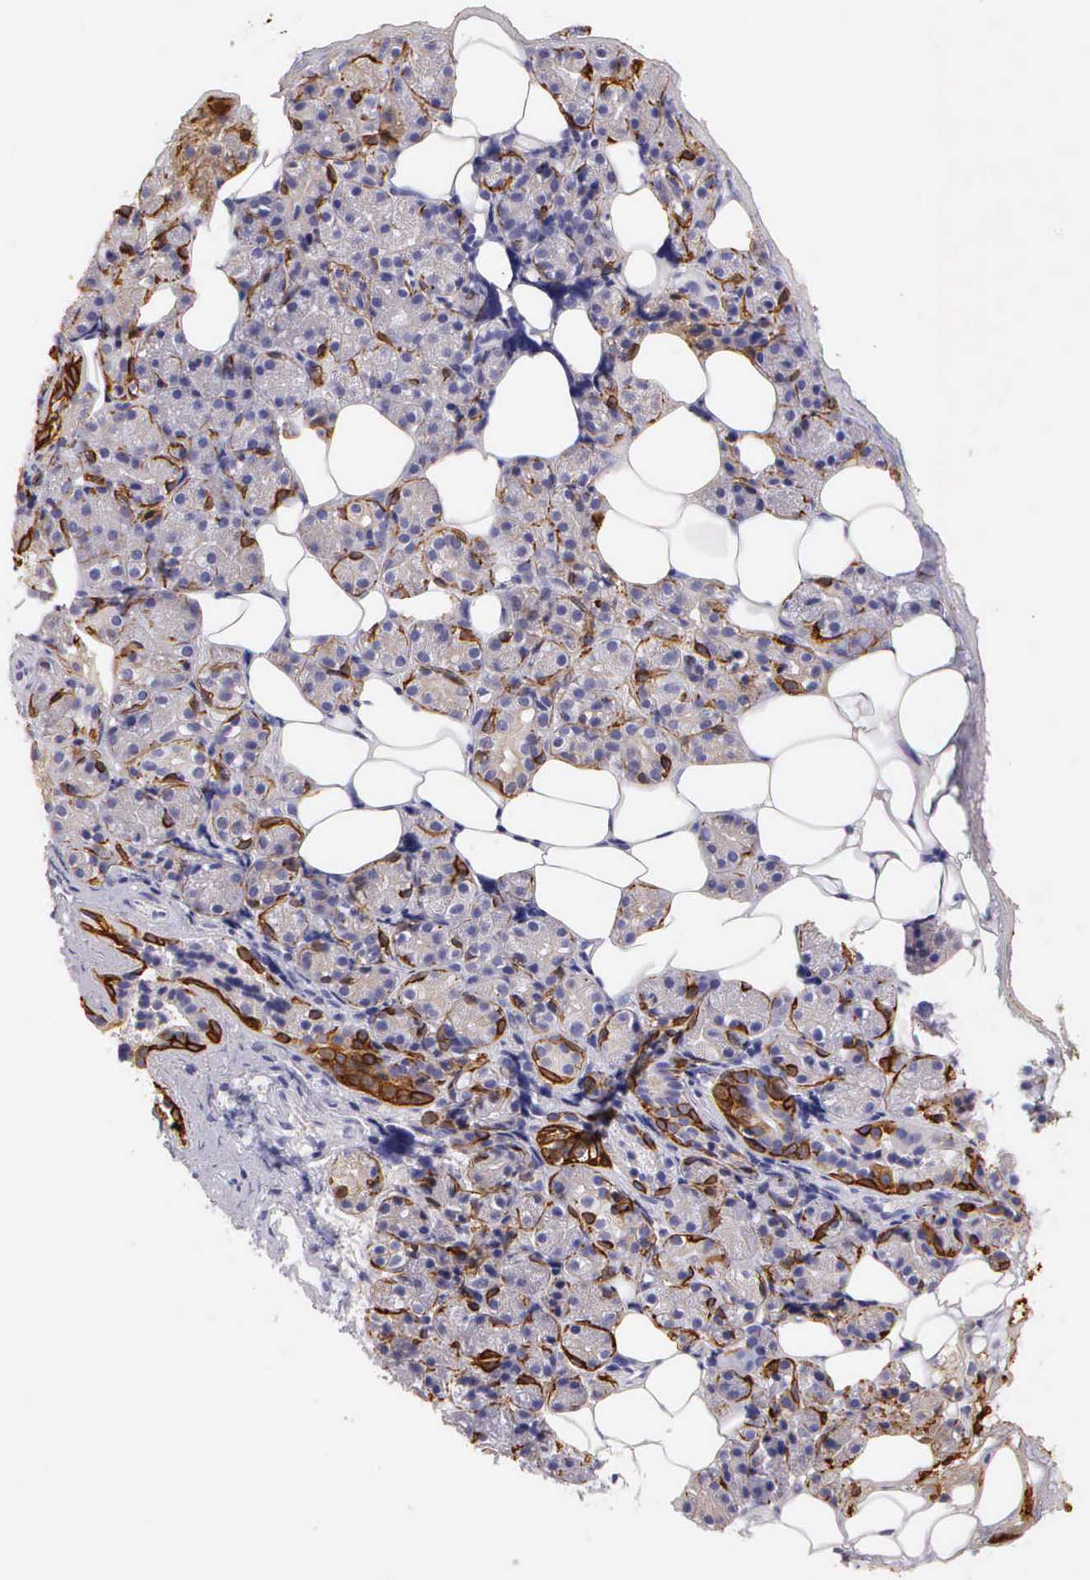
{"staining": {"intensity": "strong", "quantity": "<25%", "location": "cytoplasmic/membranous"}, "tissue": "salivary gland", "cell_type": "Glandular cells", "image_type": "normal", "snomed": [{"axis": "morphology", "description": "Normal tissue, NOS"}, {"axis": "topography", "description": "Salivary gland"}], "caption": "Immunohistochemical staining of benign salivary gland demonstrates <25% levels of strong cytoplasmic/membranous protein positivity in about <25% of glandular cells.", "gene": "KRT17", "patient": {"sex": "female", "age": 55}}